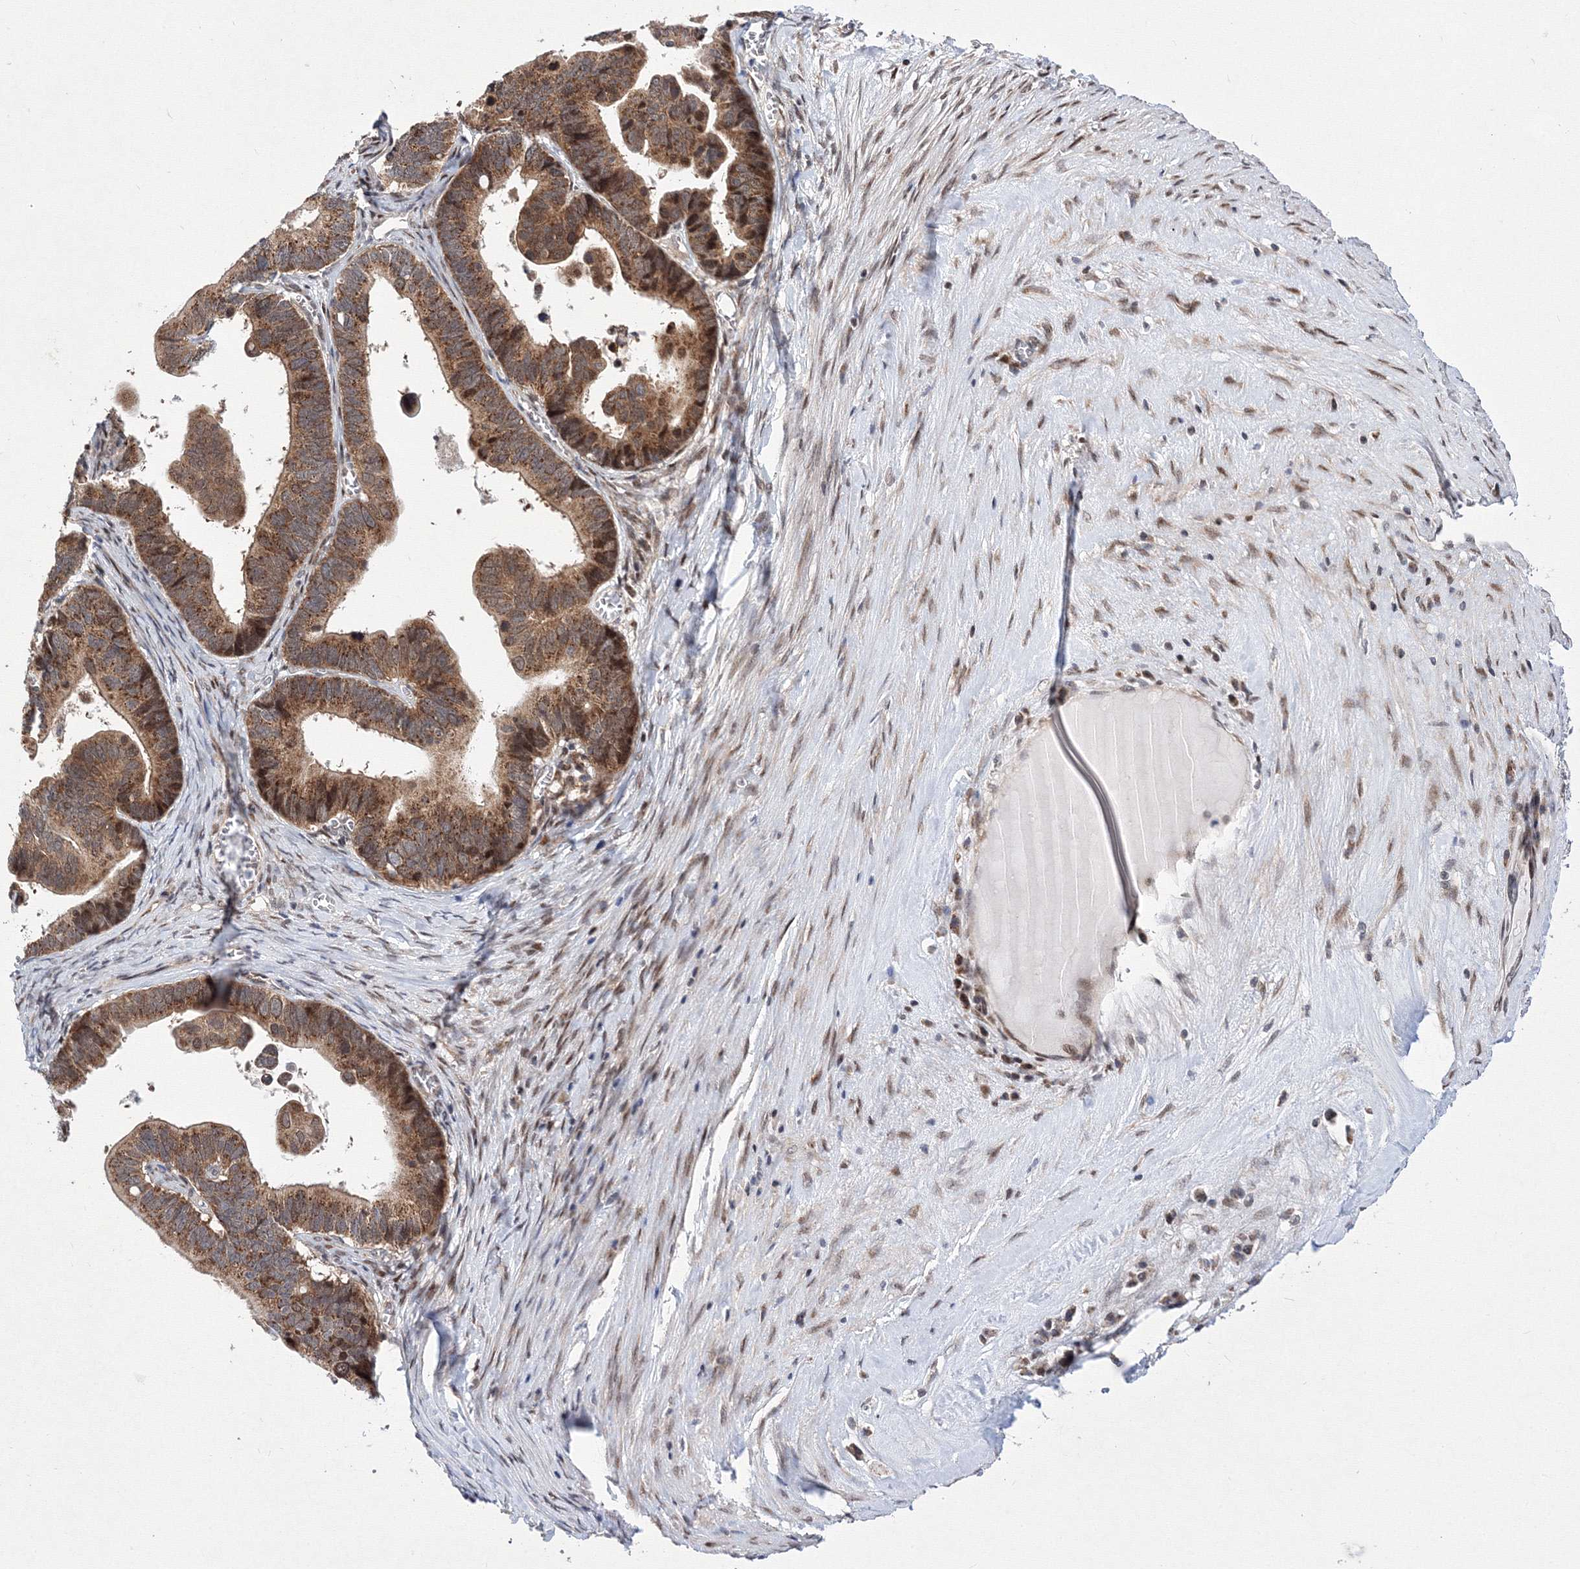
{"staining": {"intensity": "strong", "quantity": ">75%", "location": "cytoplasmic/membranous"}, "tissue": "ovarian cancer", "cell_type": "Tumor cells", "image_type": "cancer", "snomed": [{"axis": "morphology", "description": "Cystadenocarcinoma, serous, NOS"}, {"axis": "topography", "description": "Ovary"}], "caption": "Immunohistochemical staining of human ovarian cancer (serous cystadenocarcinoma) demonstrates high levels of strong cytoplasmic/membranous staining in approximately >75% of tumor cells.", "gene": "GPN1", "patient": {"sex": "female", "age": 56}}